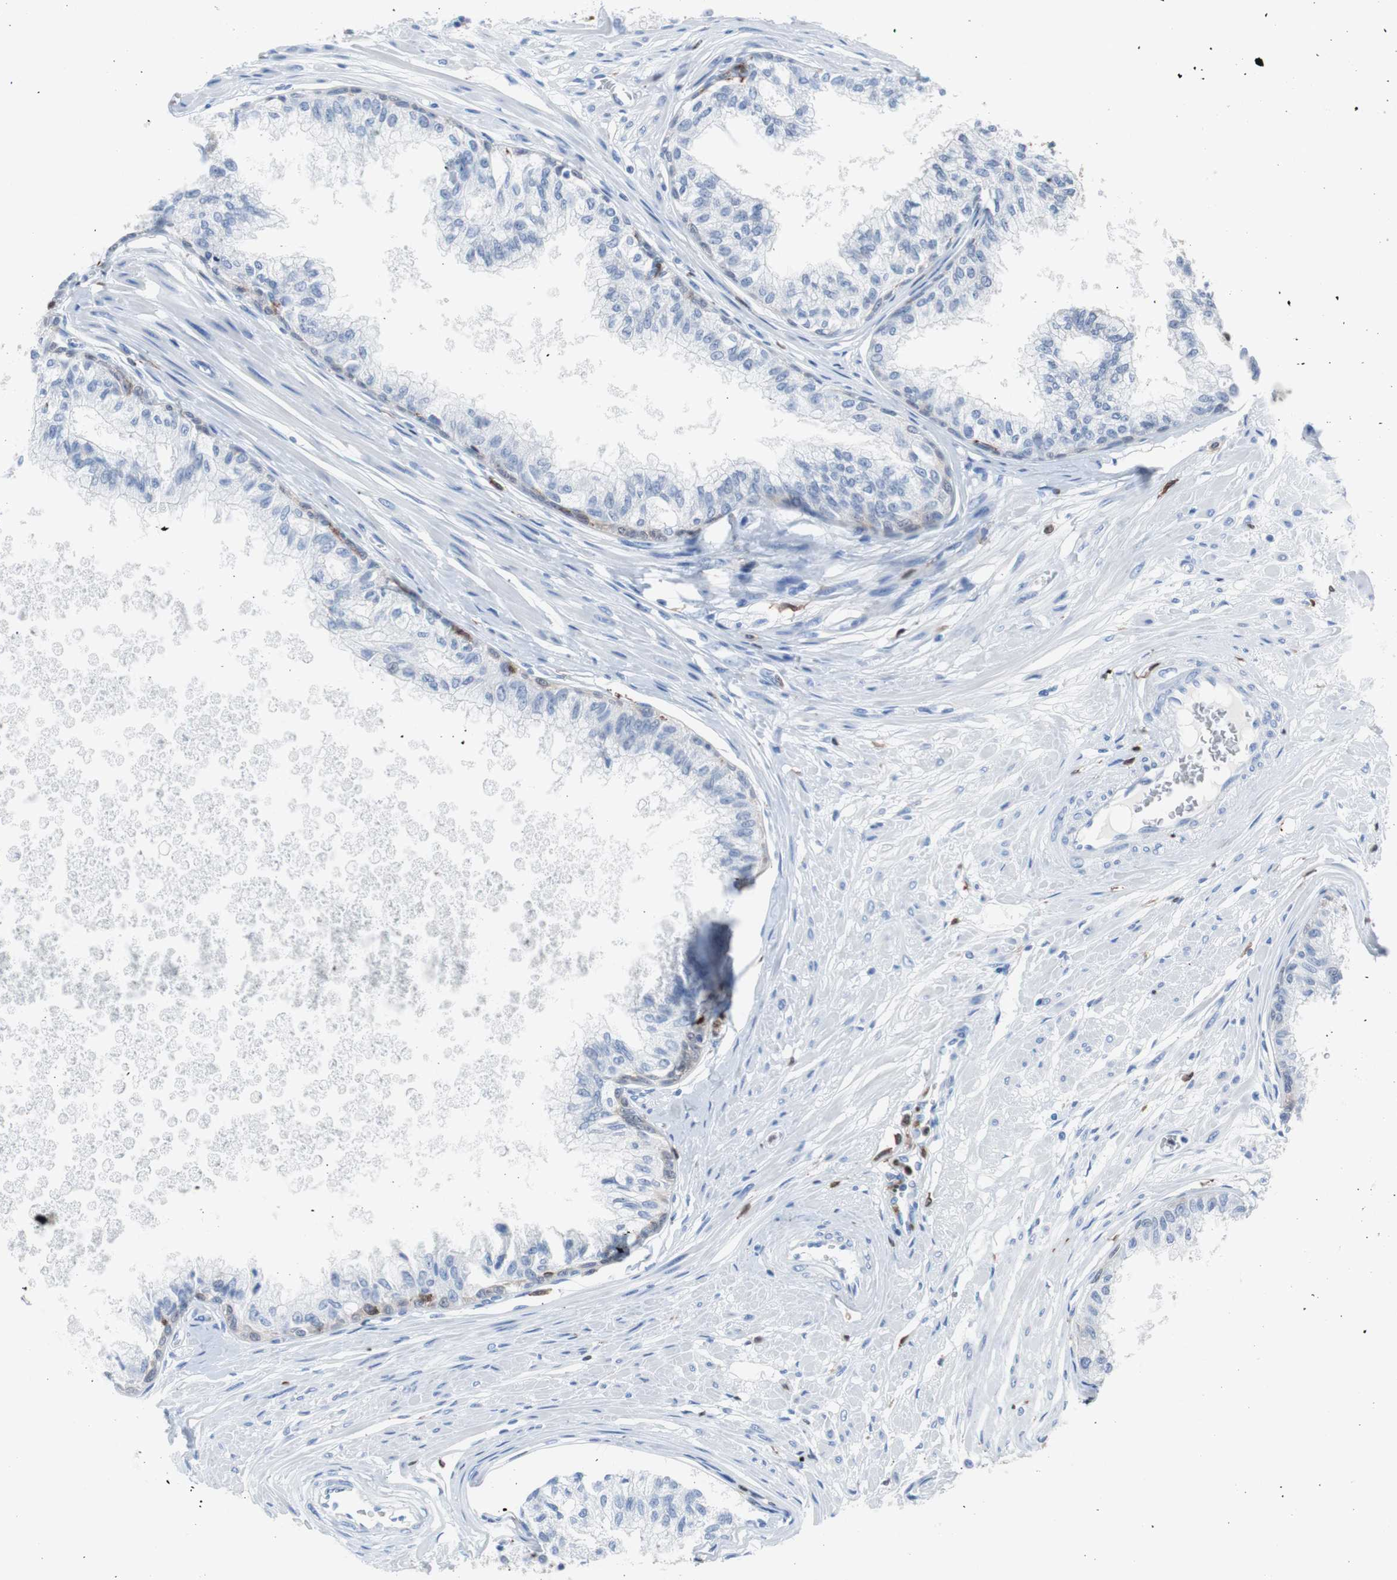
{"staining": {"intensity": "negative", "quantity": "none", "location": "none"}, "tissue": "prostate", "cell_type": "Glandular cells", "image_type": "normal", "snomed": [{"axis": "morphology", "description": "Normal tissue, NOS"}, {"axis": "topography", "description": "Prostate"}, {"axis": "topography", "description": "Seminal veicle"}], "caption": "The photomicrograph shows no significant positivity in glandular cells of prostate. (Brightfield microscopy of DAB (3,3'-diaminobenzidine) immunohistochemistry (IHC) at high magnification).", "gene": "SYK", "patient": {"sex": "male", "age": 60}}